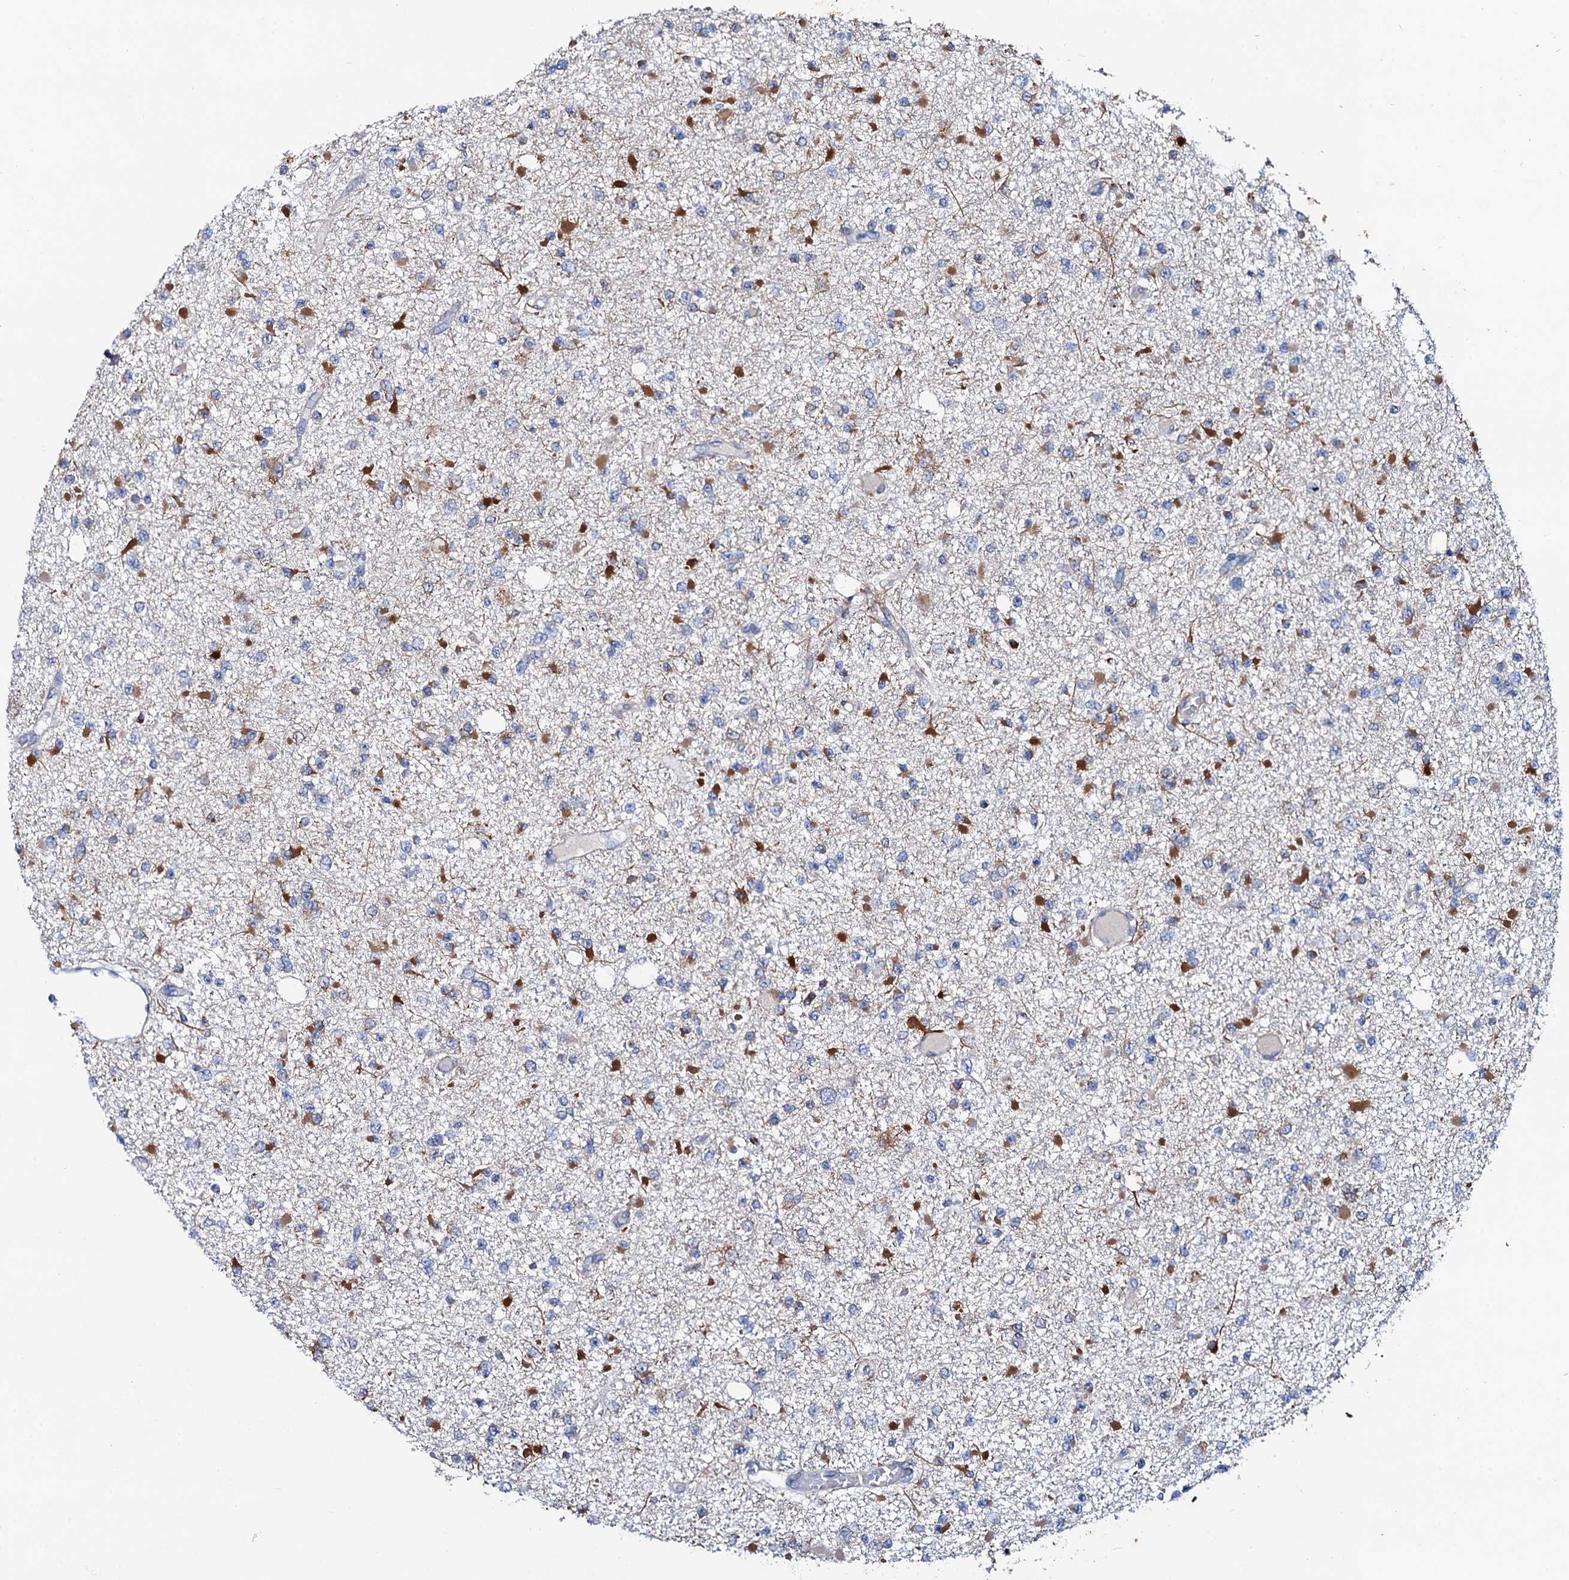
{"staining": {"intensity": "negative", "quantity": "none", "location": "none"}, "tissue": "glioma", "cell_type": "Tumor cells", "image_type": "cancer", "snomed": [{"axis": "morphology", "description": "Glioma, malignant, Low grade"}, {"axis": "topography", "description": "Brain"}], "caption": "This is an IHC image of human glioma. There is no staining in tumor cells.", "gene": "GLB1L3", "patient": {"sex": "female", "age": 22}}